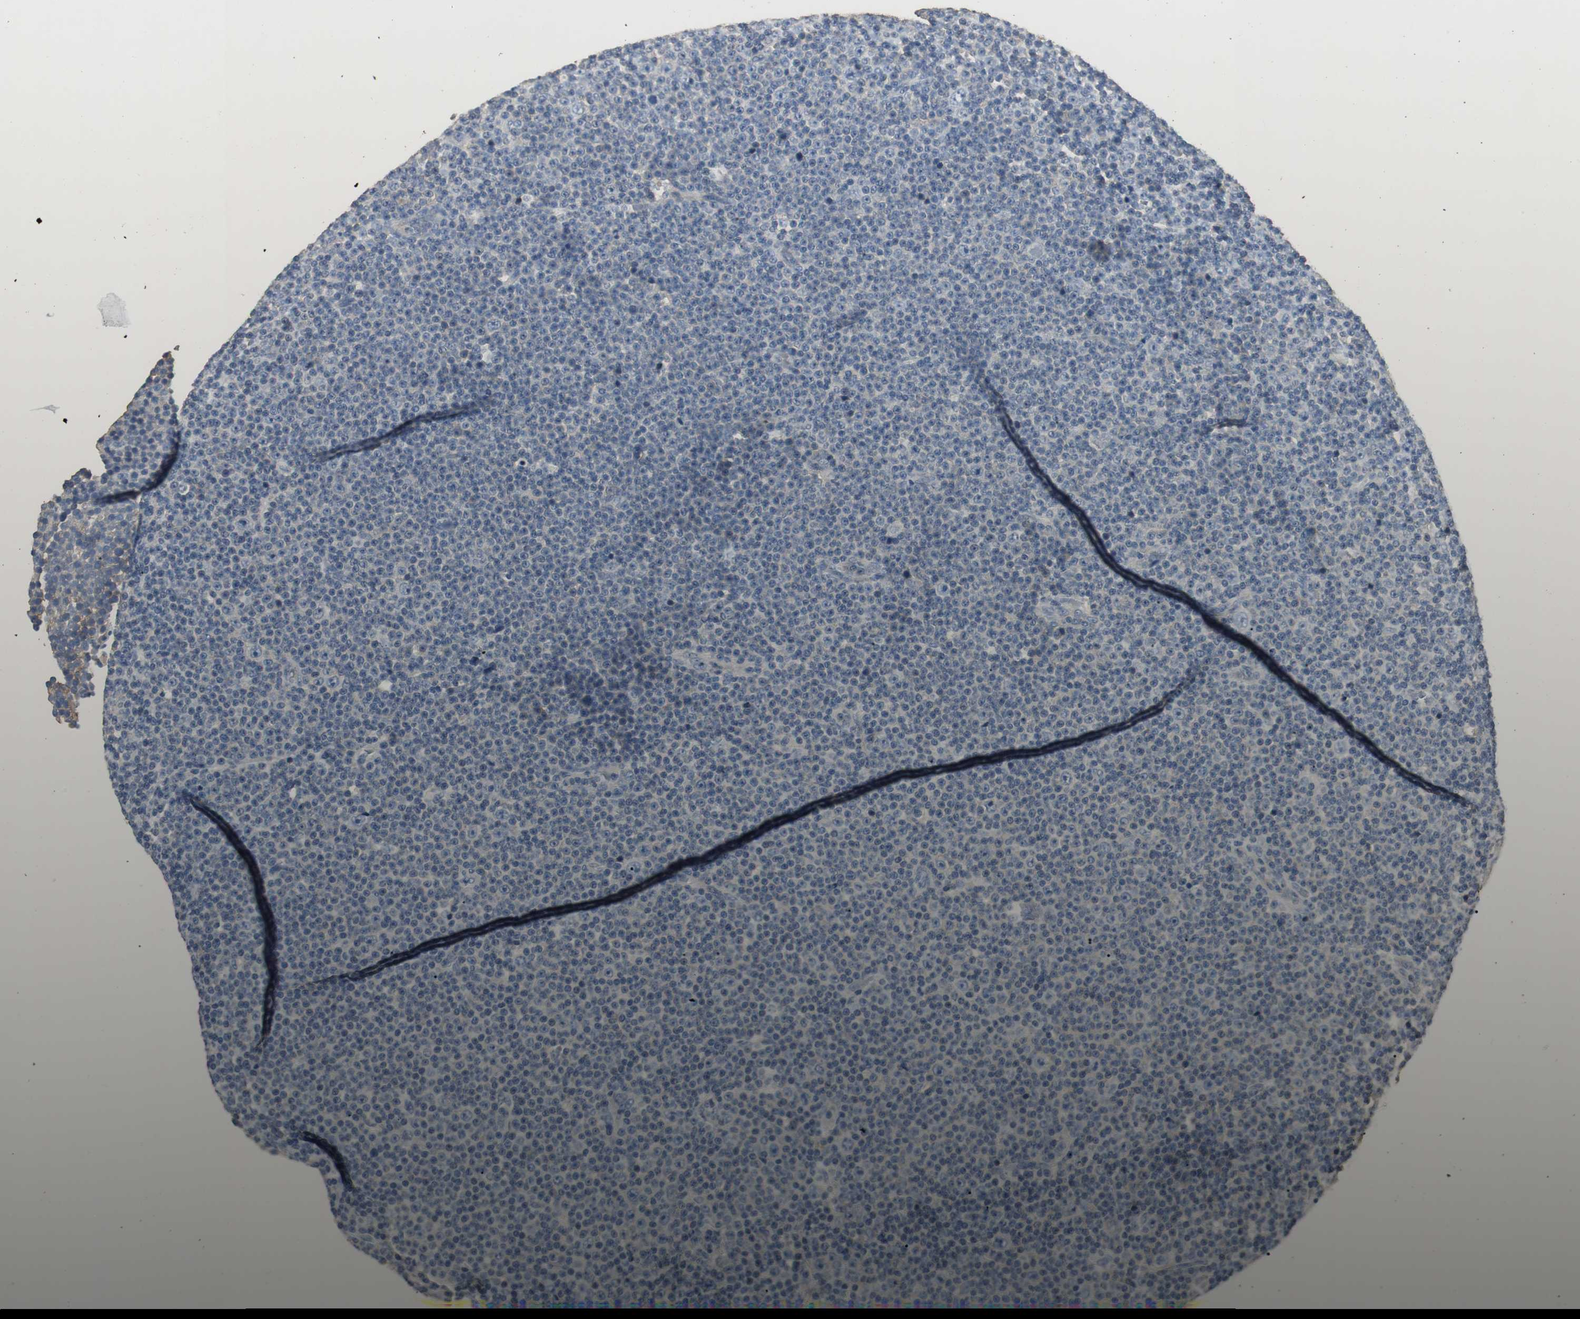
{"staining": {"intensity": "negative", "quantity": "none", "location": "none"}, "tissue": "lymphoma", "cell_type": "Tumor cells", "image_type": "cancer", "snomed": [{"axis": "morphology", "description": "Malignant lymphoma, non-Hodgkin's type, Low grade"}, {"axis": "topography", "description": "Lymph node"}], "caption": "Micrograph shows no protein expression in tumor cells of malignant lymphoma, non-Hodgkin's type (low-grade) tissue.", "gene": "TNFRSF14", "patient": {"sex": "female", "age": 67}}